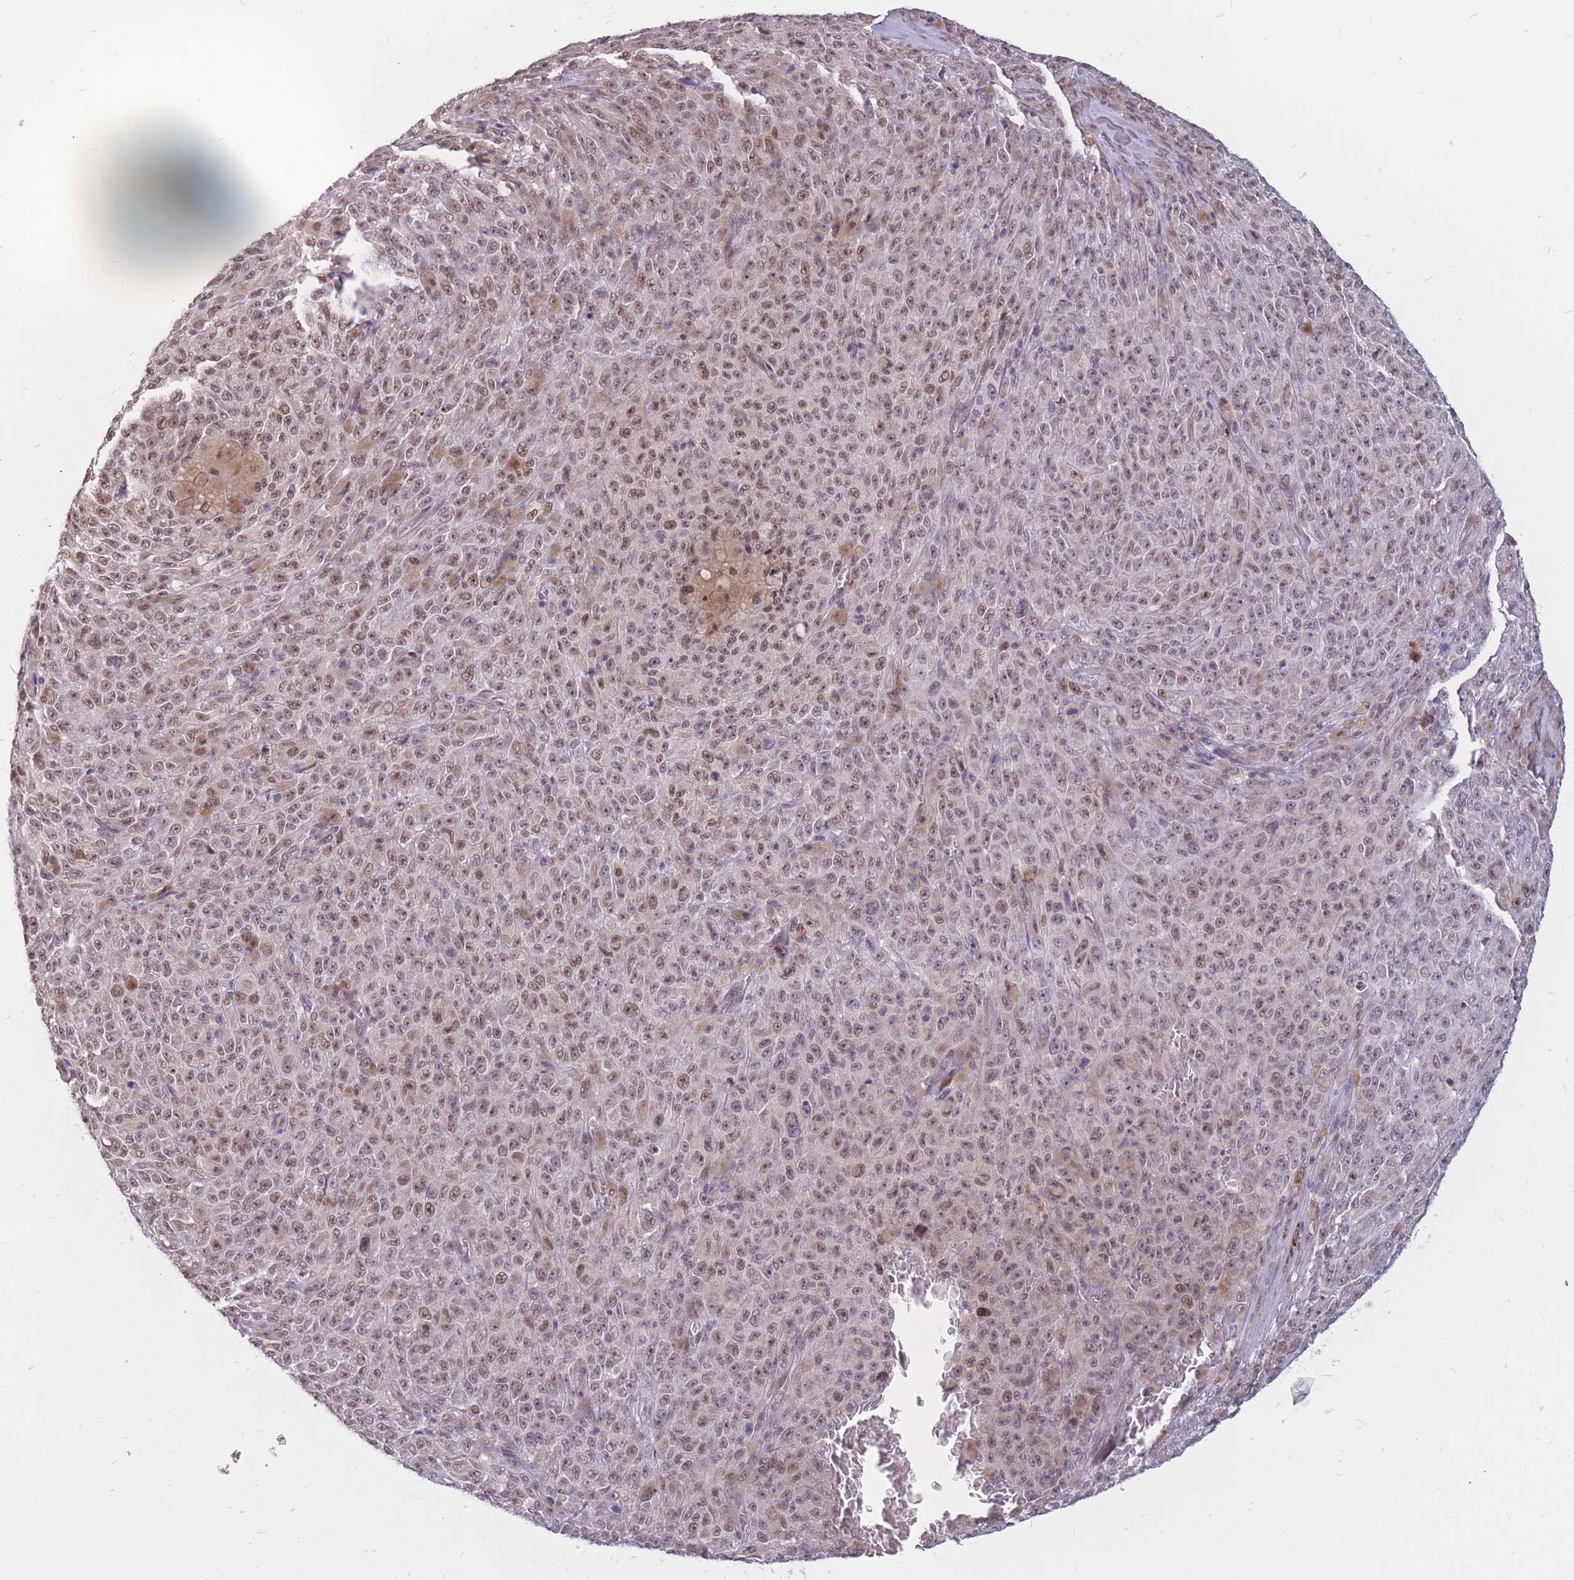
{"staining": {"intensity": "moderate", "quantity": ">75%", "location": "nuclear"}, "tissue": "melanoma", "cell_type": "Tumor cells", "image_type": "cancer", "snomed": [{"axis": "morphology", "description": "Malignant melanoma, NOS"}, {"axis": "topography", "description": "Skin"}], "caption": "Immunohistochemical staining of malignant melanoma shows medium levels of moderate nuclear expression in approximately >75% of tumor cells.", "gene": "ADD2", "patient": {"sex": "female", "age": 82}}